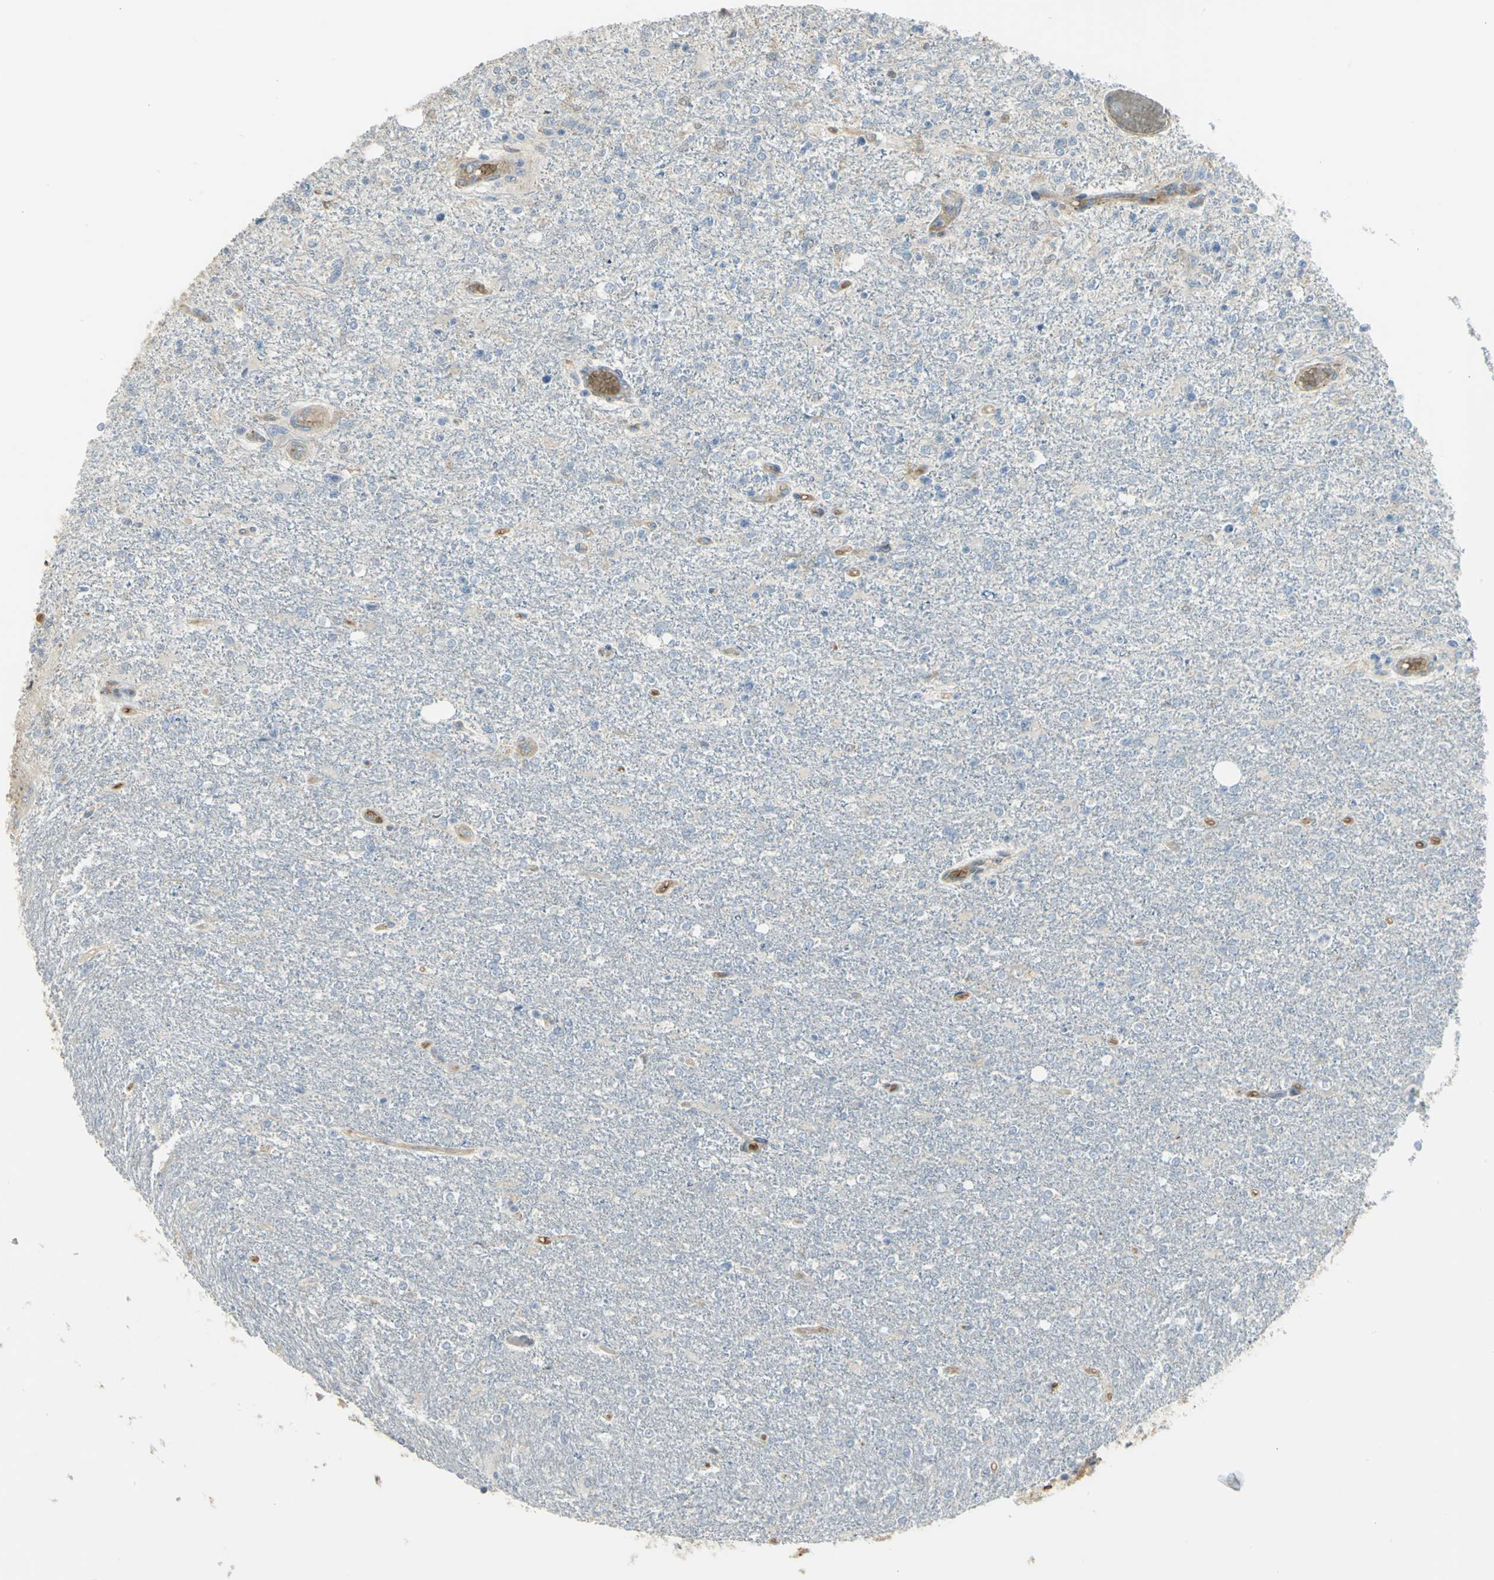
{"staining": {"intensity": "negative", "quantity": "none", "location": "none"}, "tissue": "glioma", "cell_type": "Tumor cells", "image_type": "cancer", "snomed": [{"axis": "morphology", "description": "Glioma, malignant, High grade"}, {"axis": "topography", "description": "Cerebral cortex"}], "caption": "High power microscopy histopathology image of an immunohistochemistry (IHC) image of glioma, revealing no significant positivity in tumor cells.", "gene": "ANK1", "patient": {"sex": "male", "age": 76}}